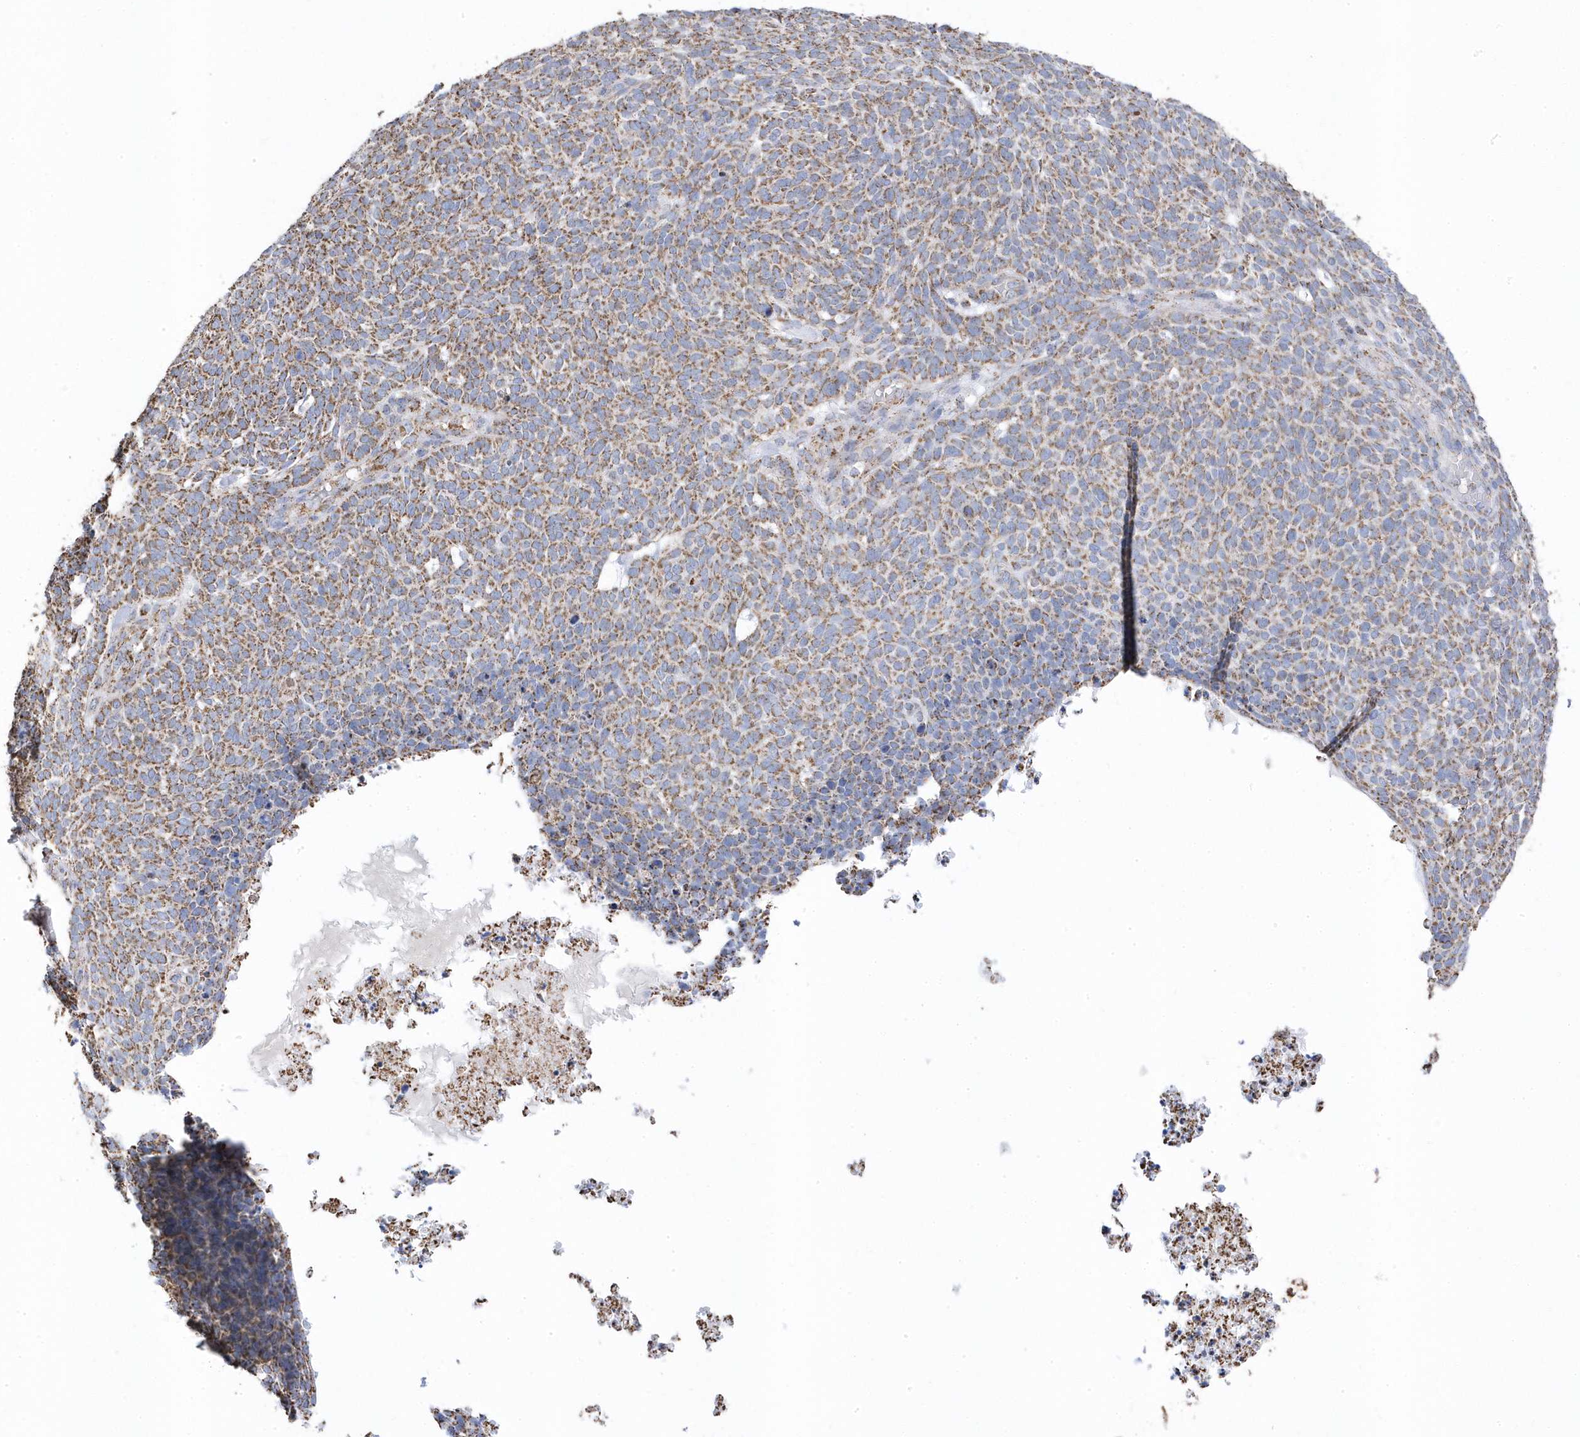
{"staining": {"intensity": "moderate", "quantity": ">75%", "location": "cytoplasmic/membranous"}, "tissue": "skin cancer", "cell_type": "Tumor cells", "image_type": "cancer", "snomed": [{"axis": "morphology", "description": "Squamous cell carcinoma, NOS"}, {"axis": "topography", "description": "Skin"}], "caption": "Tumor cells demonstrate moderate cytoplasmic/membranous staining in about >75% of cells in skin squamous cell carcinoma. The protein is shown in brown color, while the nuclei are stained blue.", "gene": "GTPBP8", "patient": {"sex": "female", "age": 90}}